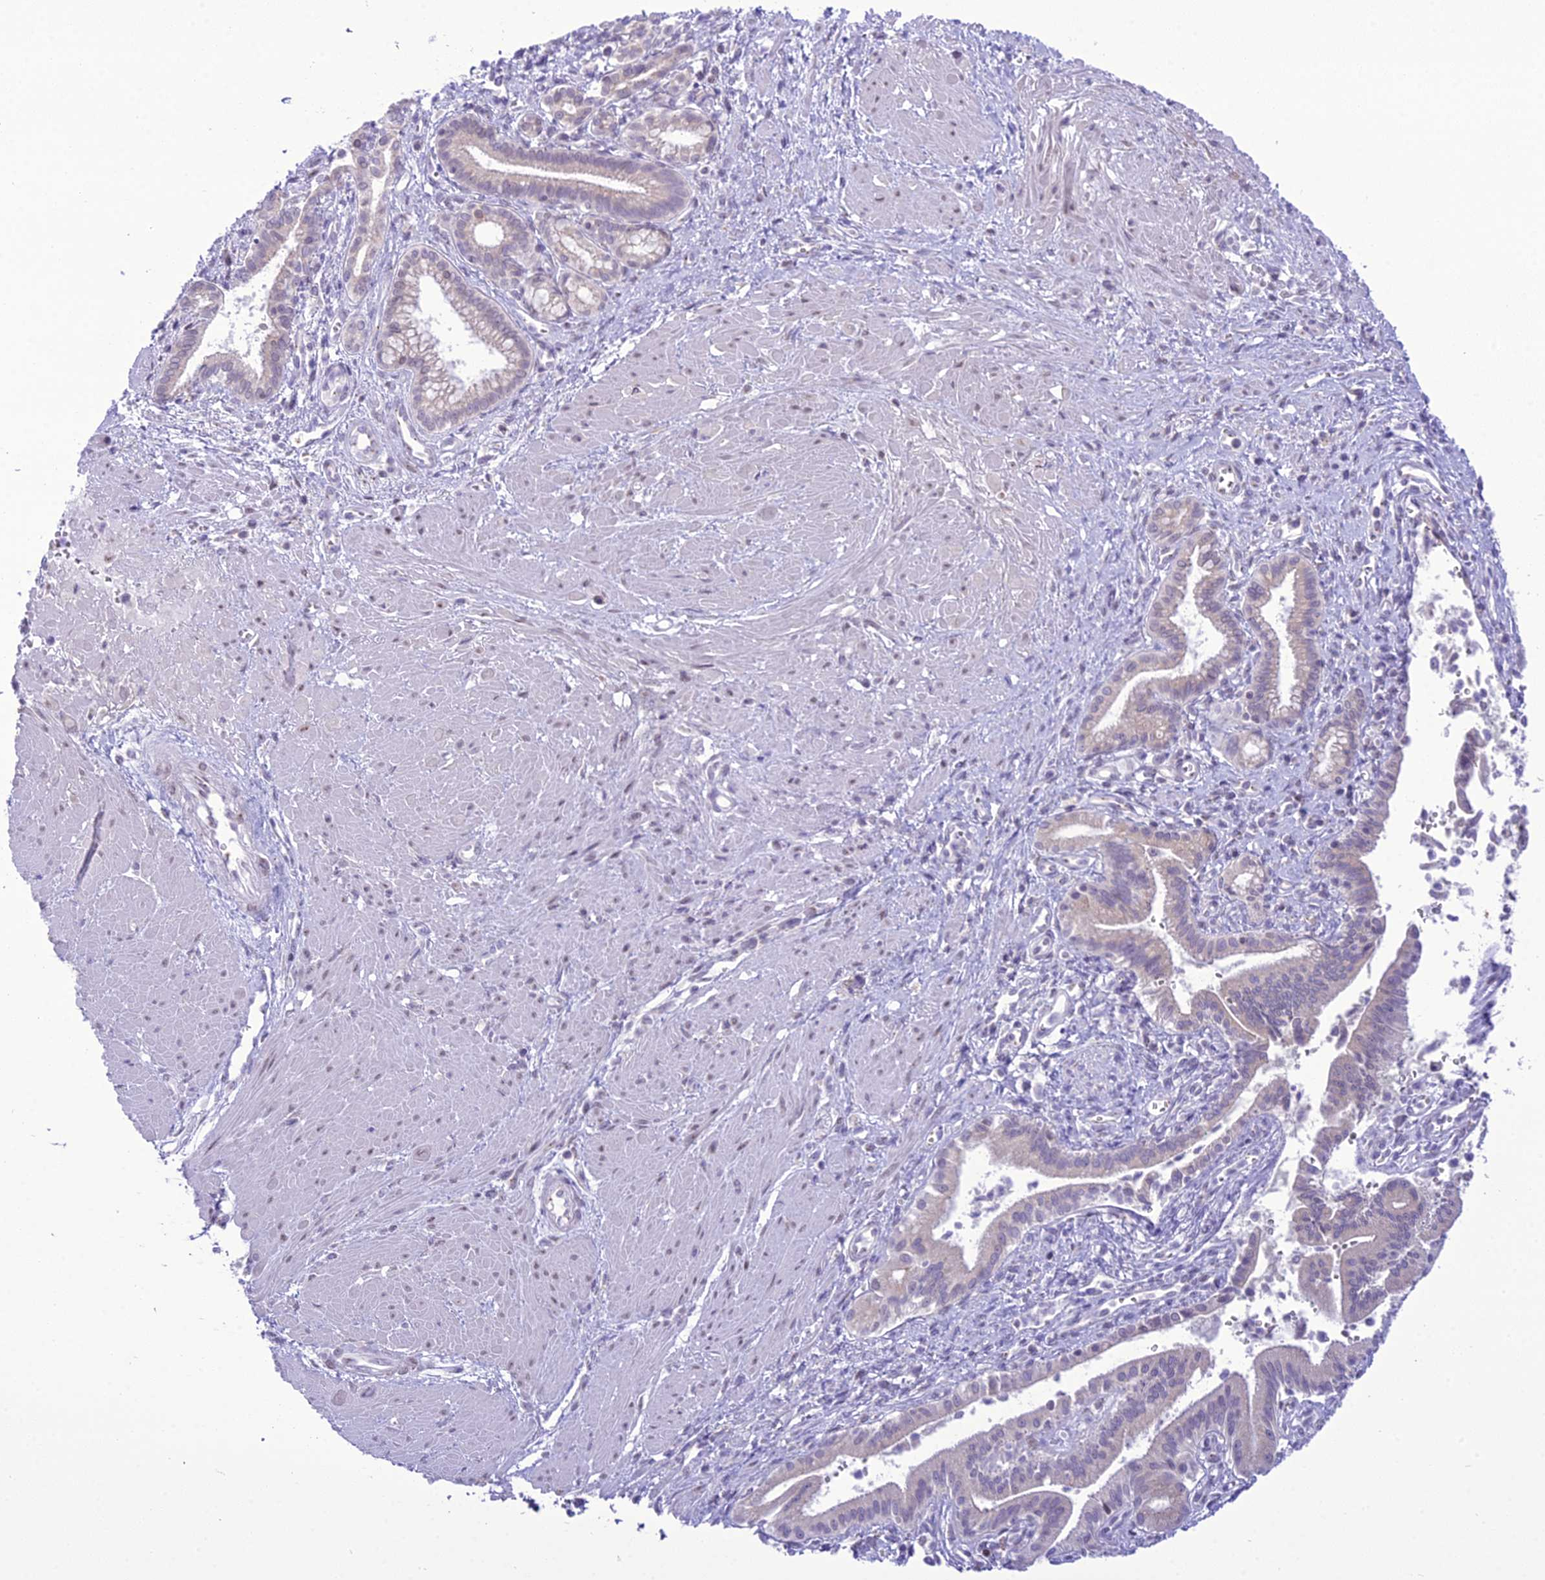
{"staining": {"intensity": "negative", "quantity": "none", "location": "none"}, "tissue": "pancreatic cancer", "cell_type": "Tumor cells", "image_type": "cancer", "snomed": [{"axis": "morphology", "description": "Adenocarcinoma, NOS"}, {"axis": "topography", "description": "Pancreas"}], "caption": "Immunohistochemical staining of human adenocarcinoma (pancreatic) exhibits no significant expression in tumor cells.", "gene": "B9D2", "patient": {"sex": "male", "age": 78}}